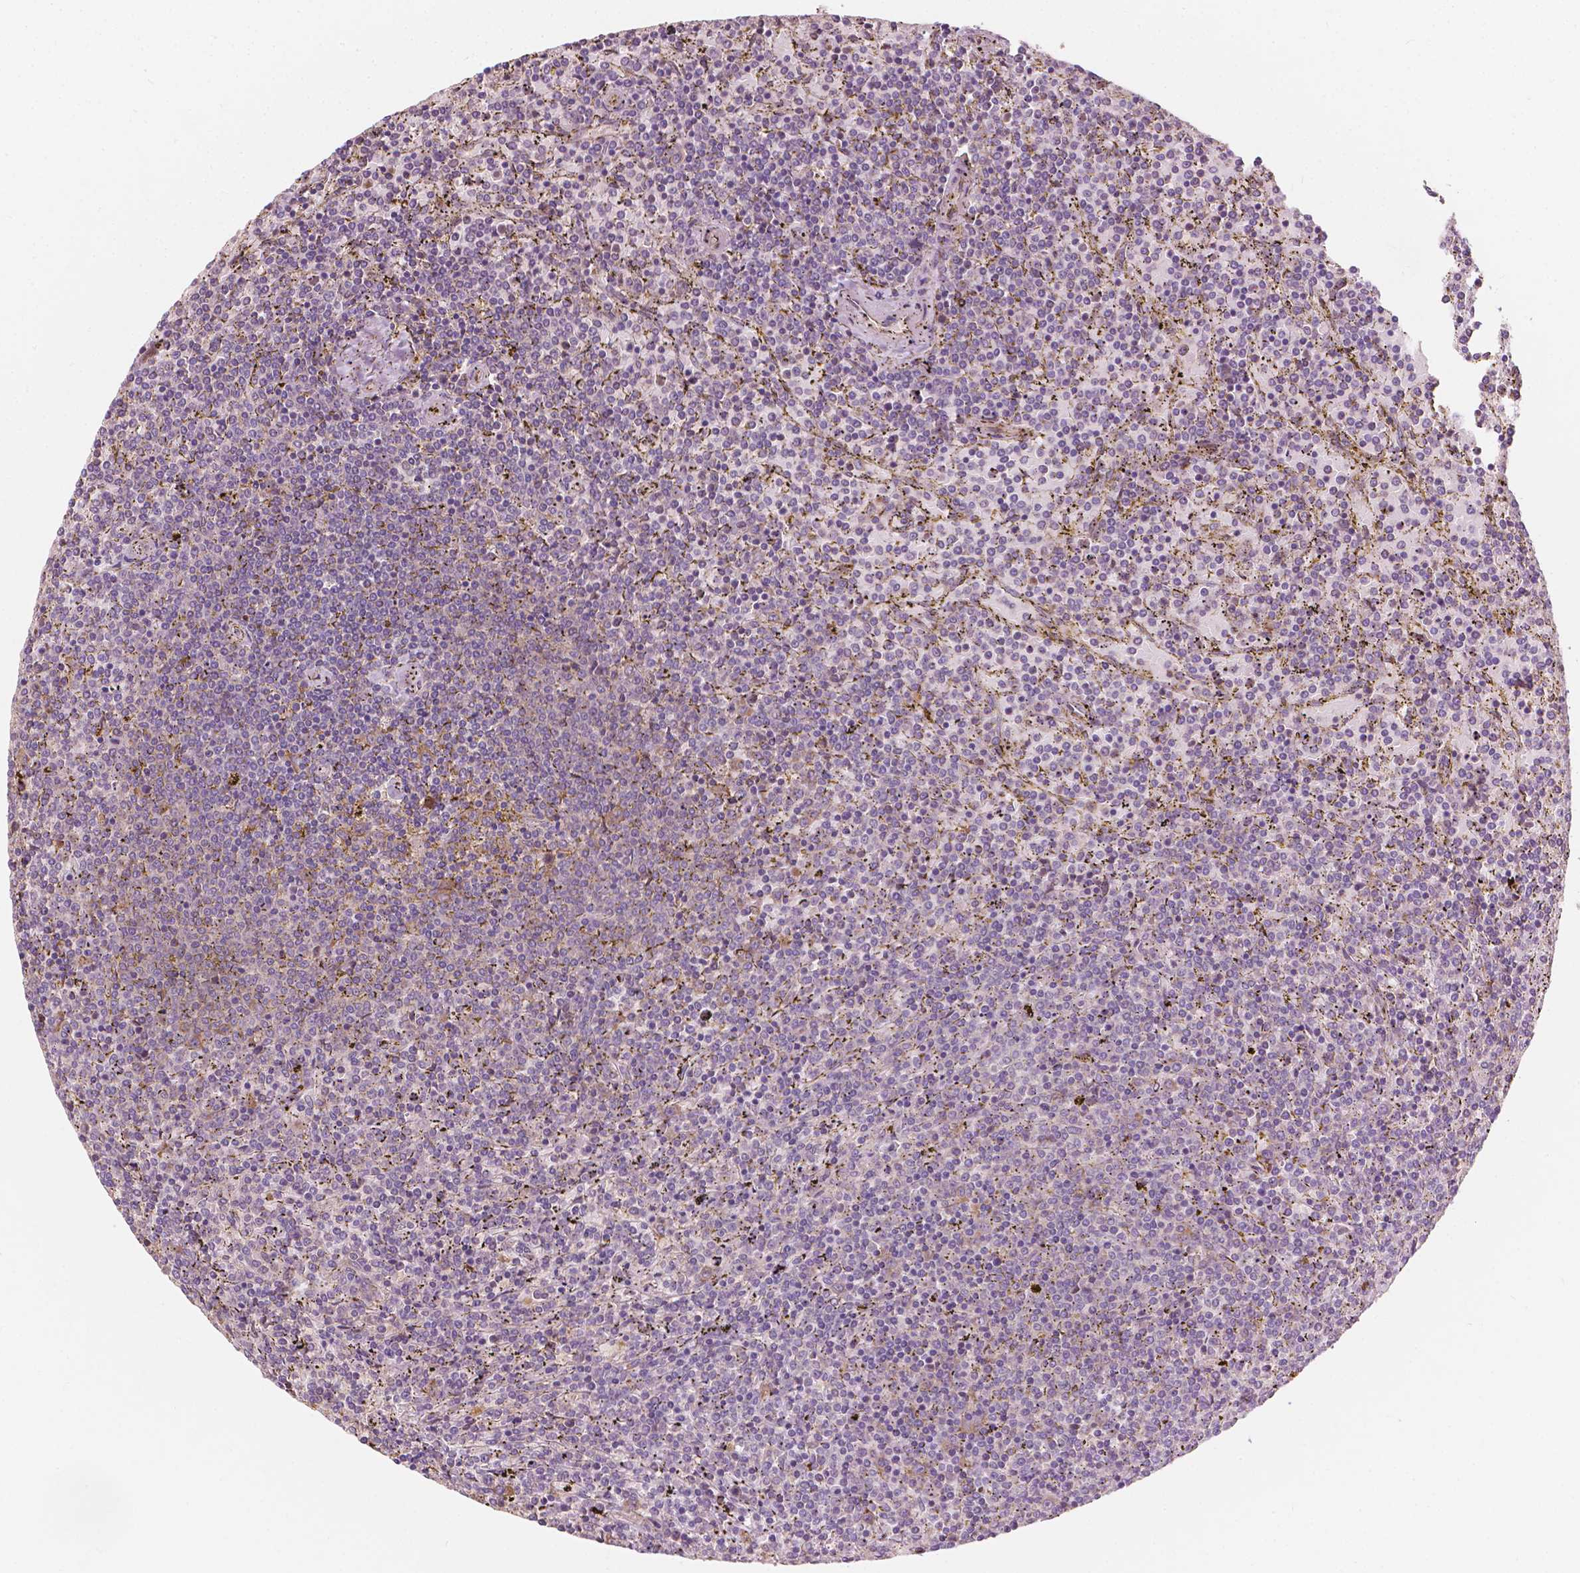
{"staining": {"intensity": "negative", "quantity": "none", "location": "none"}, "tissue": "lymphoma", "cell_type": "Tumor cells", "image_type": "cancer", "snomed": [{"axis": "morphology", "description": "Malignant lymphoma, non-Hodgkin's type, Low grade"}, {"axis": "topography", "description": "Spleen"}], "caption": "Tumor cells are negative for protein expression in human low-grade malignant lymphoma, non-Hodgkin's type.", "gene": "G3BP1", "patient": {"sex": "female", "age": 77}}